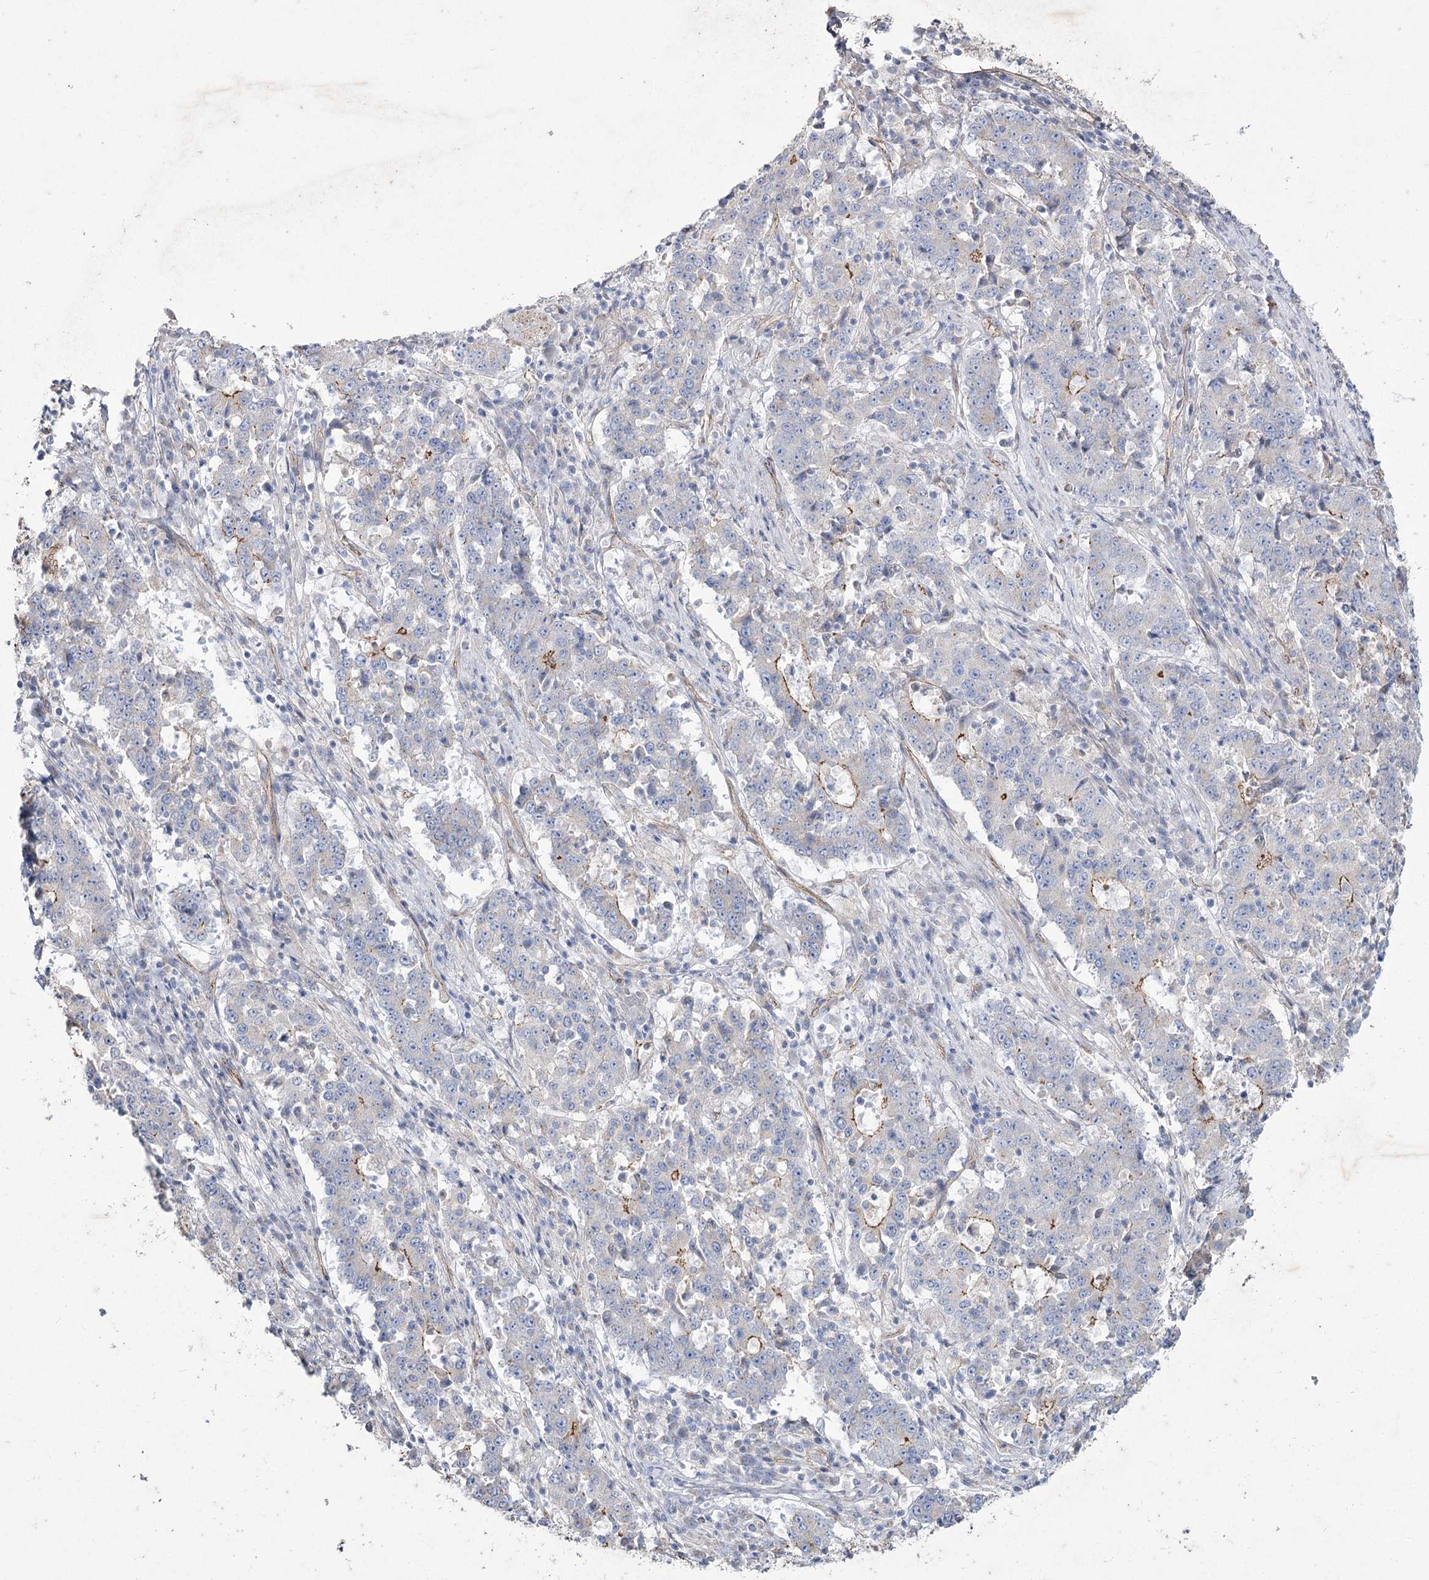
{"staining": {"intensity": "weak", "quantity": "<25%", "location": "cytoplasmic/membranous"}, "tissue": "stomach cancer", "cell_type": "Tumor cells", "image_type": "cancer", "snomed": [{"axis": "morphology", "description": "Adenocarcinoma, NOS"}, {"axis": "topography", "description": "Stomach"}], "caption": "Micrograph shows no protein expression in tumor cells of adenocarcinoma (stomach) tissue. (DAB immunohistochemistry (IHC) visualized using brightfield microscopy, high magnification).", "gene": "LDLRAD3", "patient": {"sex": "male", "age": 59}}